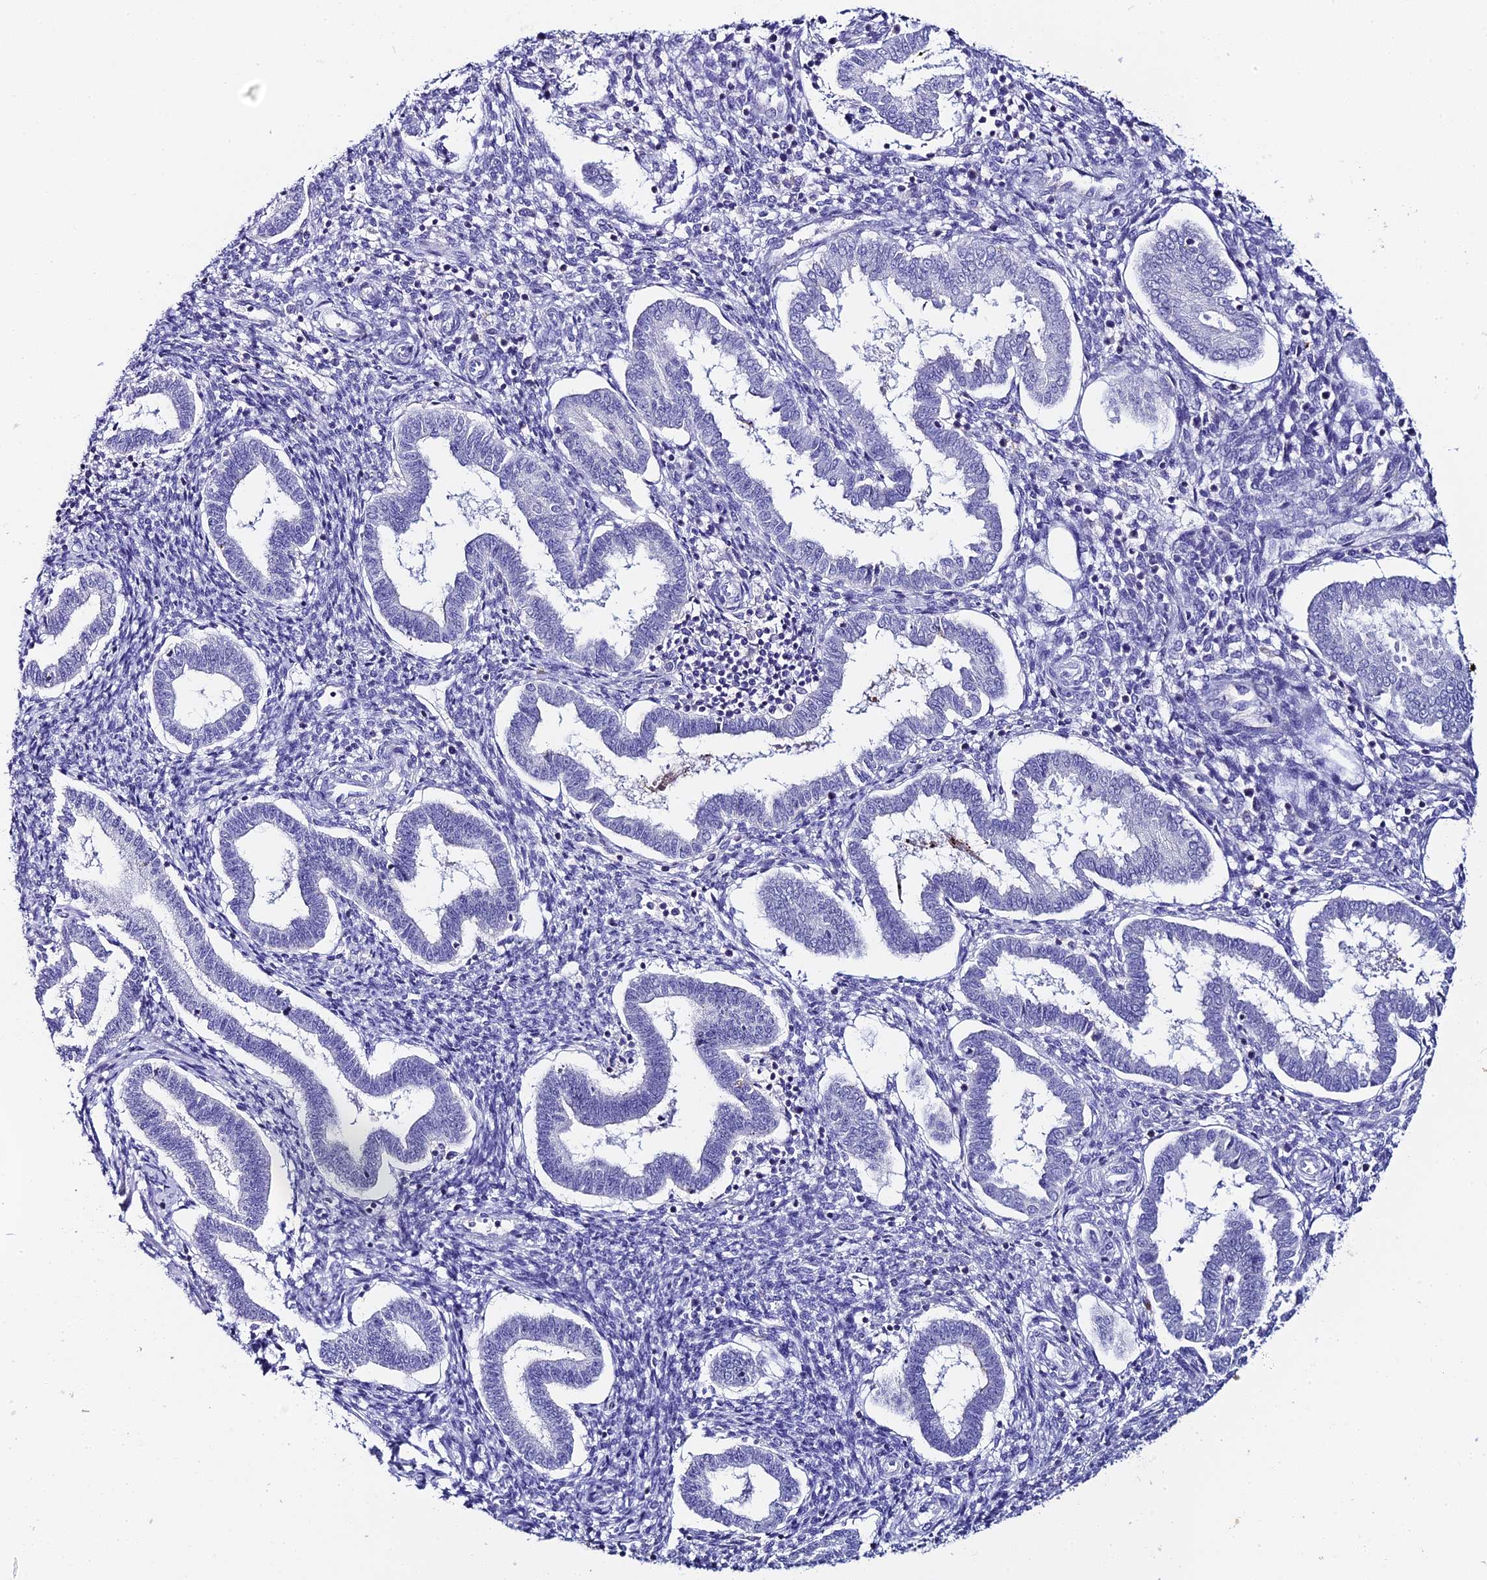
{"staining": {"intensity": "negative", "quantity": "none", "location": "none"}, "tissue": "endometrium", "cell_type": "Cells in endometrial stroma", "image_type": "normal", "snomed": [{"axis": "morphology", "description": "Normal tissue, NOS"}, {"axis": "topography", "description": "Endometrium"}], "caption": "Immunohistochemistry (IHC) micrograph of unremarkable endometrium: human endometrium stained with DAB (3,3'-diaminobenzidine) demonstrates no significant protein positivity in cells in endometrial stroma.", "gene": "C12orf29", "patient": {"sex": "female", "age": 24}}